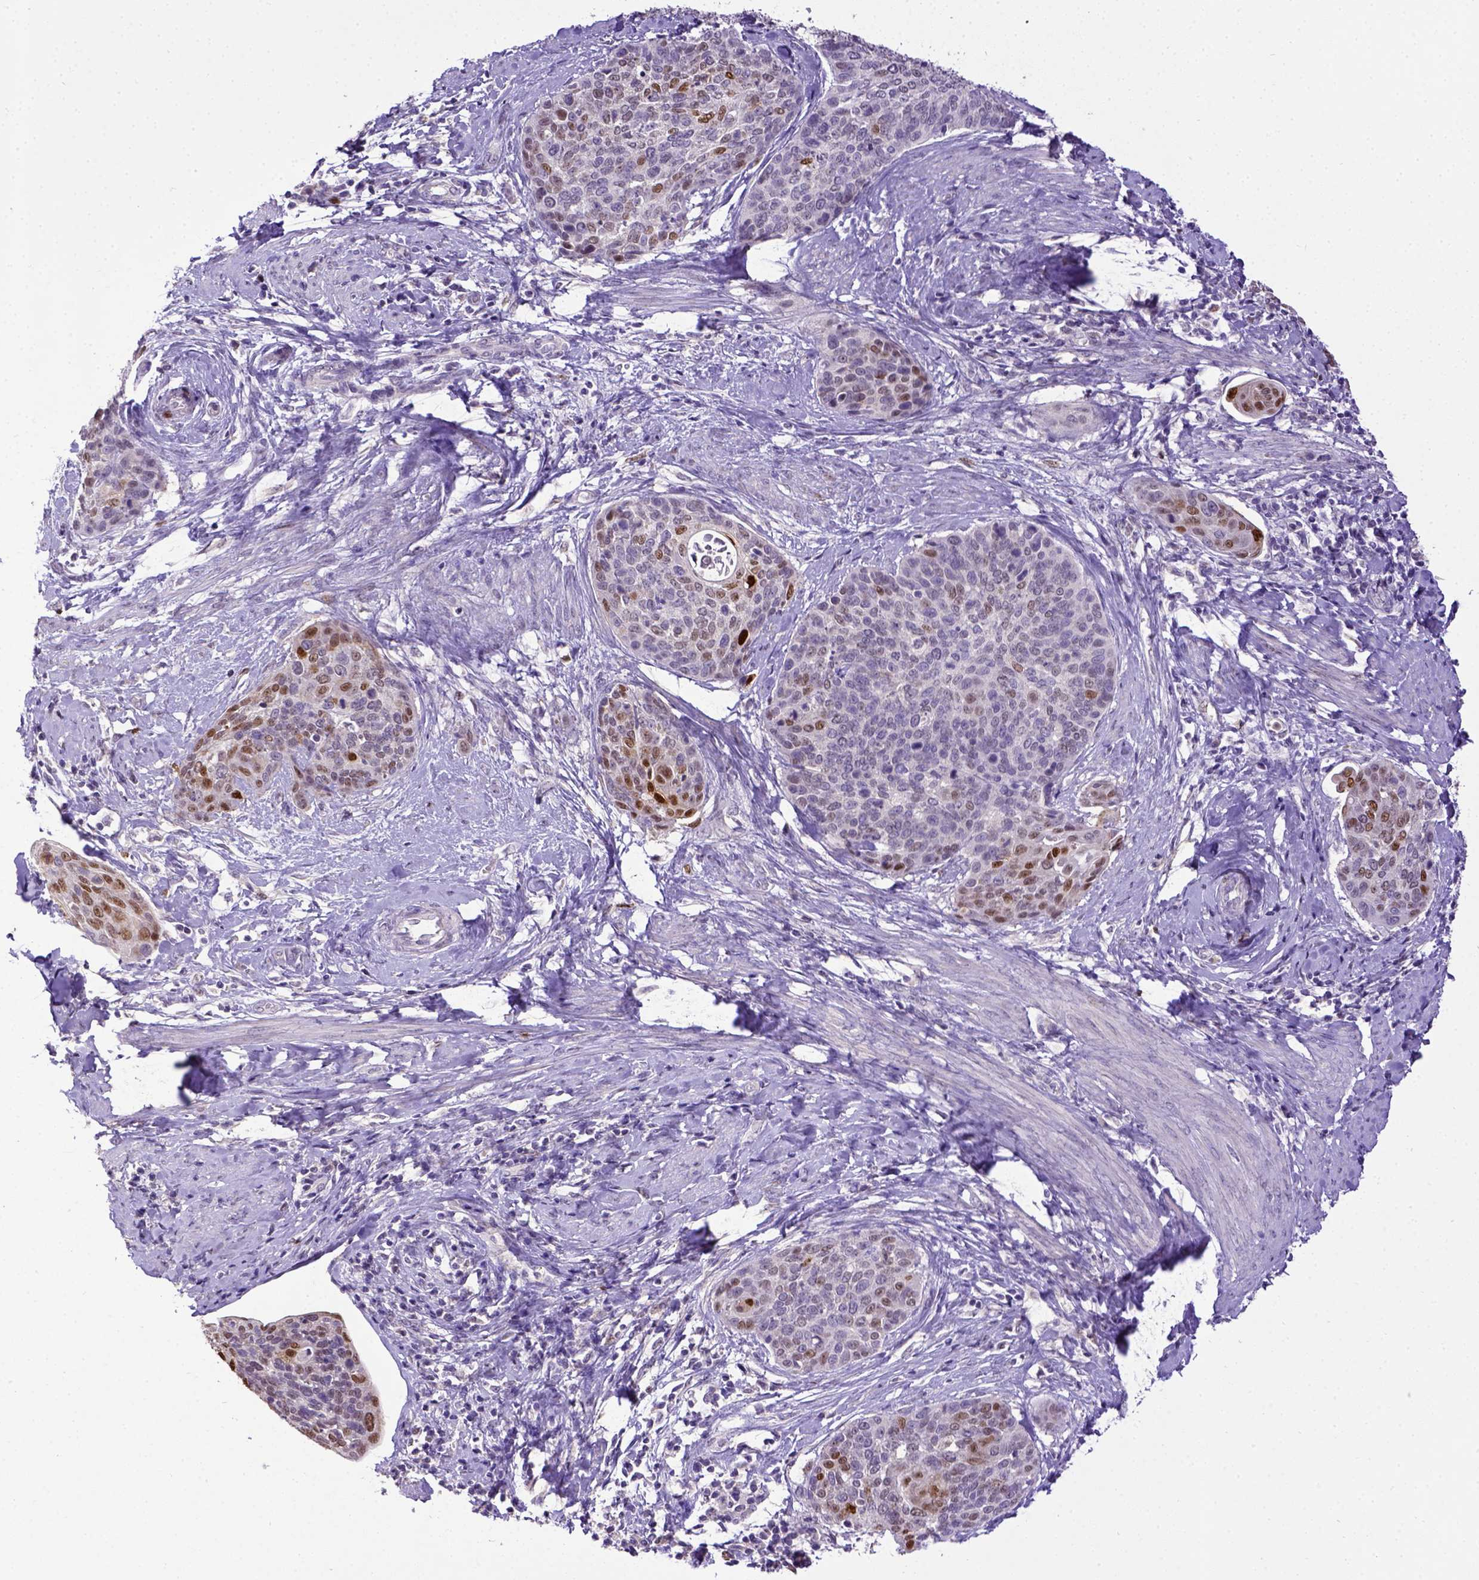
{"staining": {"intensity": "moderate", "quantity": "25%-75%", "location": "nuclear"}, "tissue": "cervical cancer", "cell_type": "Tumor cells", "image_type": "cancer", "snomed": [{"axis": "morphology", "description": "Squamous cell carcinoma, NOS"}, {"axis": "topography", "description": "Cervix"}], "caption": "The photomicrograph displays a brown stain indicating the presence of a protein in the nuclear of tumor cells in cervical squamous cell carcinoma.", "gene": "CDKN1A", "patient": {"sex": "female", "age": 69}}